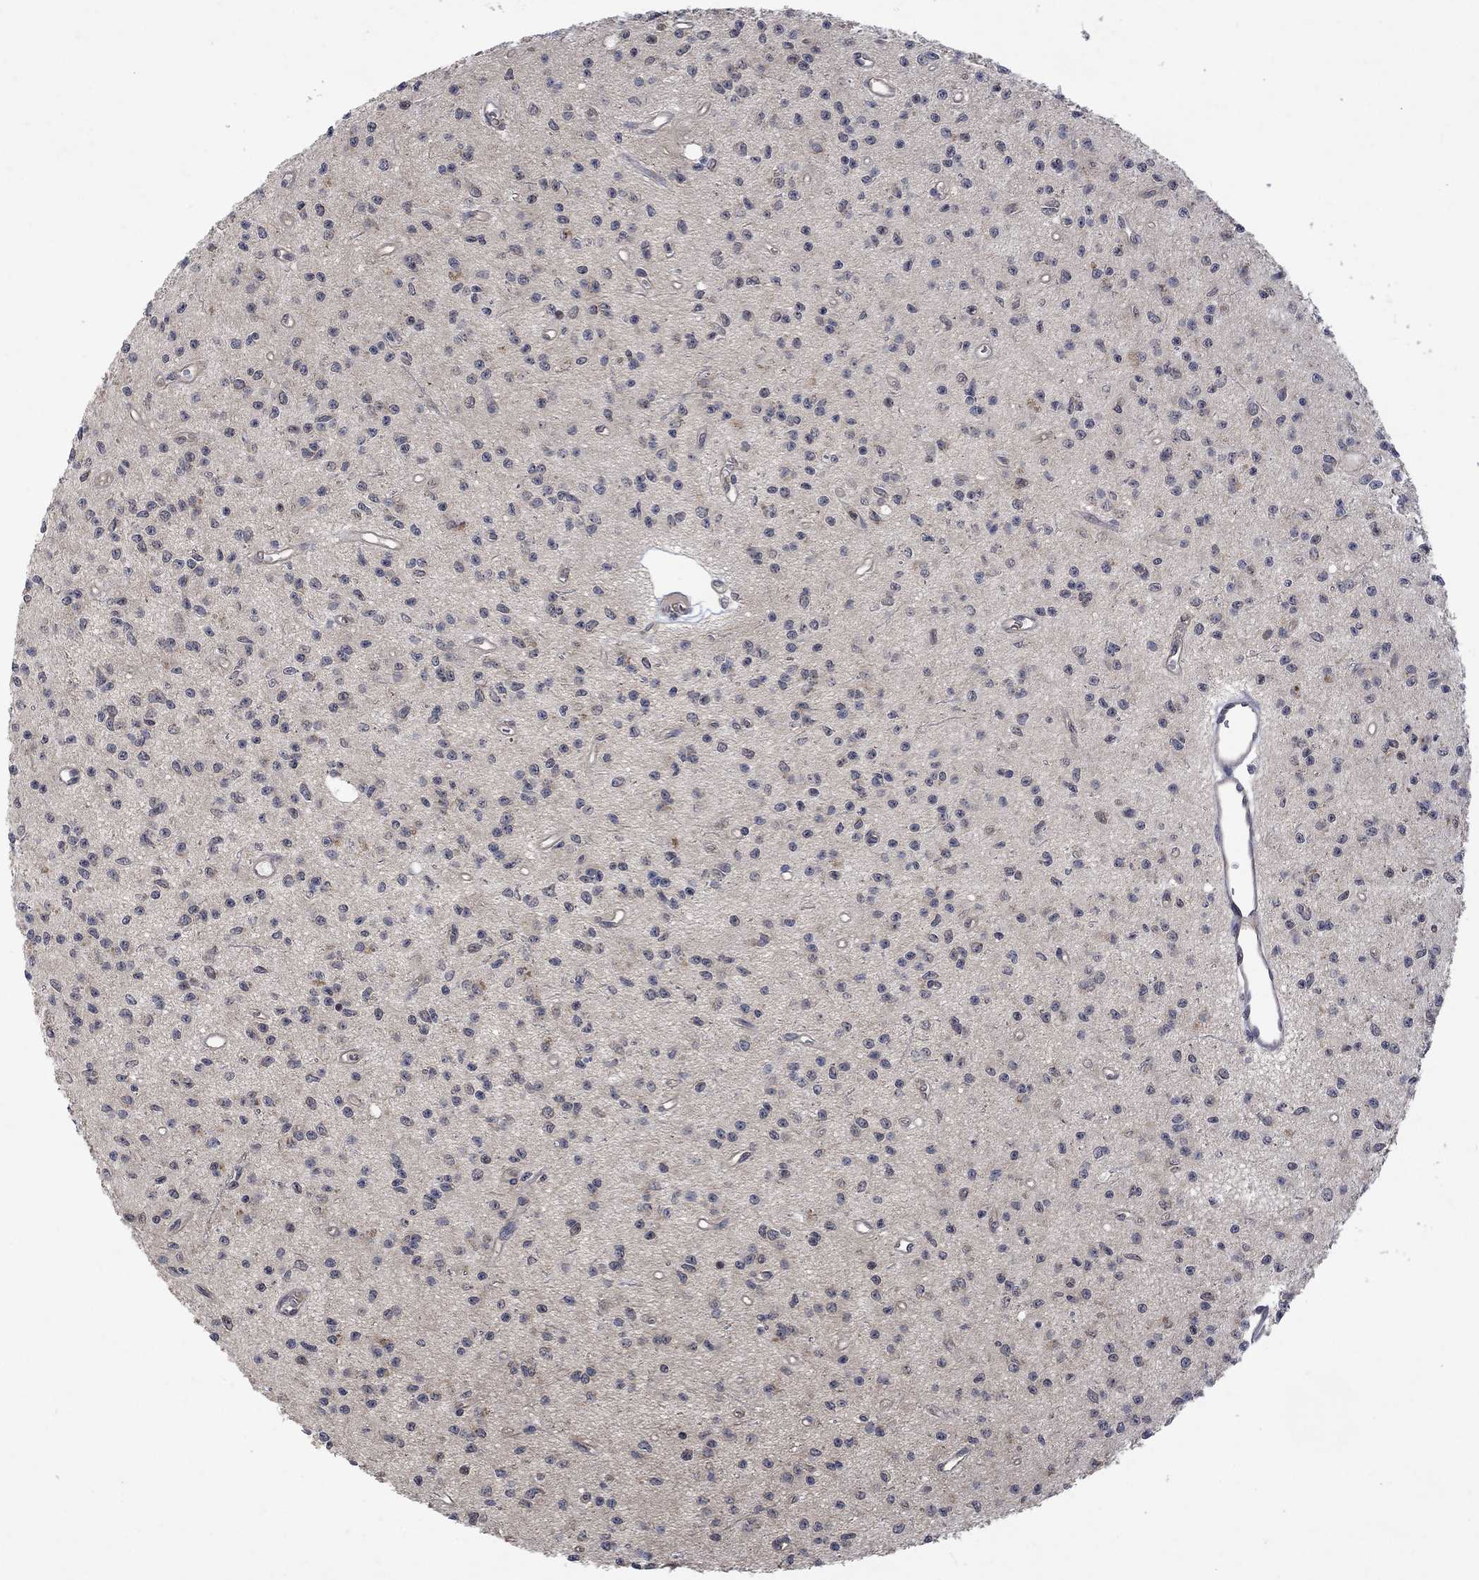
{"staining": {"intensity": "negative", "quantity": "none", "location": "none"}, "tissue": "glioma", "cell_type": "Tumor cells", "image_type": "cancer", "snomed": [{"axis": "morphology", "description": "Glioma, malignant, Low grade"}, {"axis": "topography", "description": "Brain"}], "caption": "The micrograph shows no significant positivity in tumor cells of malignant glioma (low-grade).", "gene": "GRIN2D", "patient": {"sex": "female", "age": 45}}